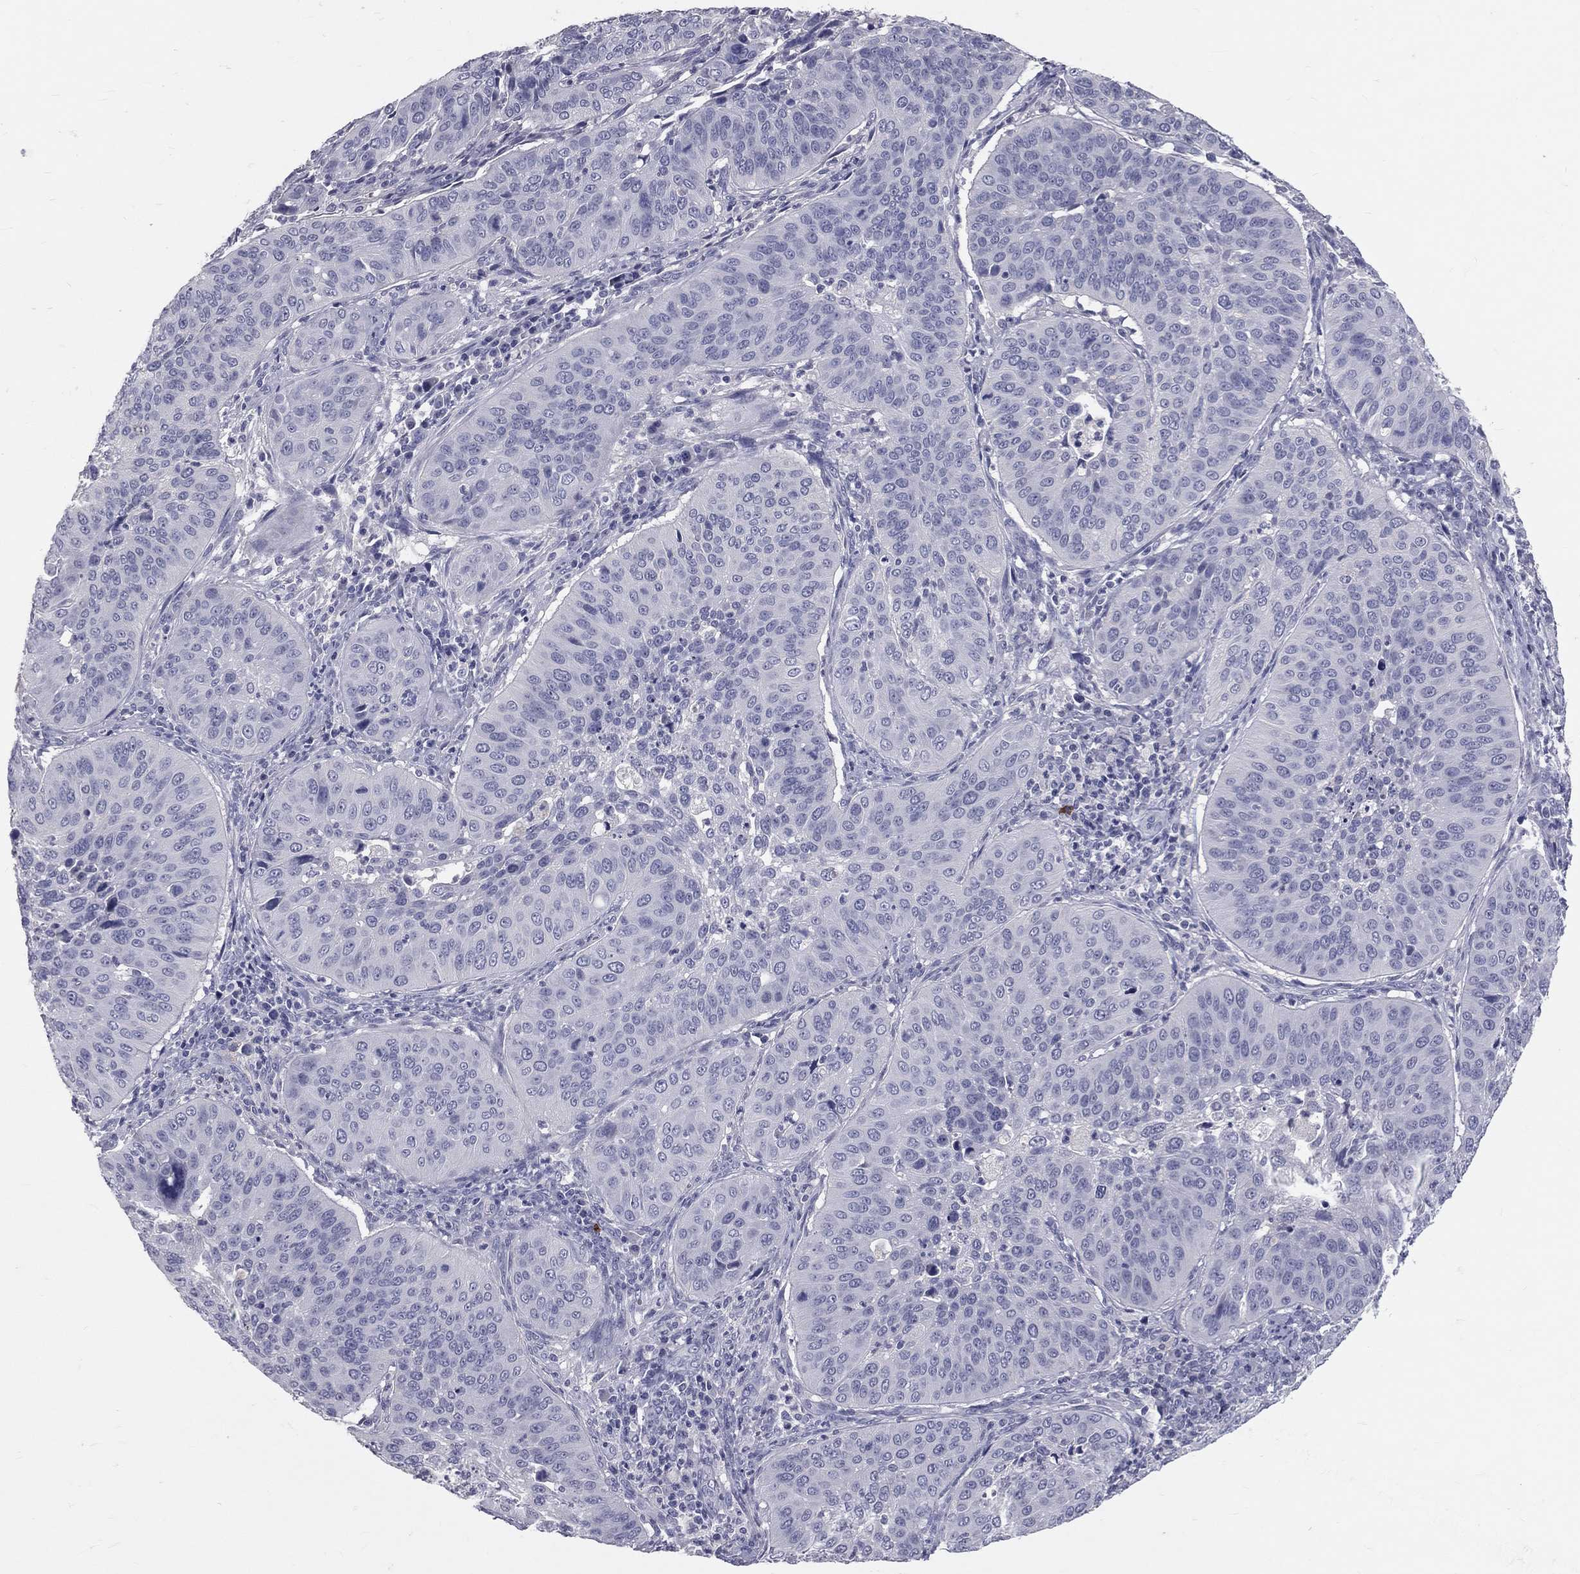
{"staining": {"intensity": "negative", "quantity": "none", "location": "none"}, "tissue": "cervical cancer", "cell_type": "Tumor cells", "image_type": "cancer", "snomed": [{"axis": "morphology", "description": "Normal tissue, NOS"}, {"axis": "morphology", "description": "Squamous cell carcinoma, NOS"}, {"axis": "topography", "description": "Cervix"}], "caption": "DAB immunohistochemical staining of squamous cell carcinoma (cervical) displays no significant expression in tumor cells.", "gene": "TFPI2", "patient": {"sex": "female", "age": 39}}